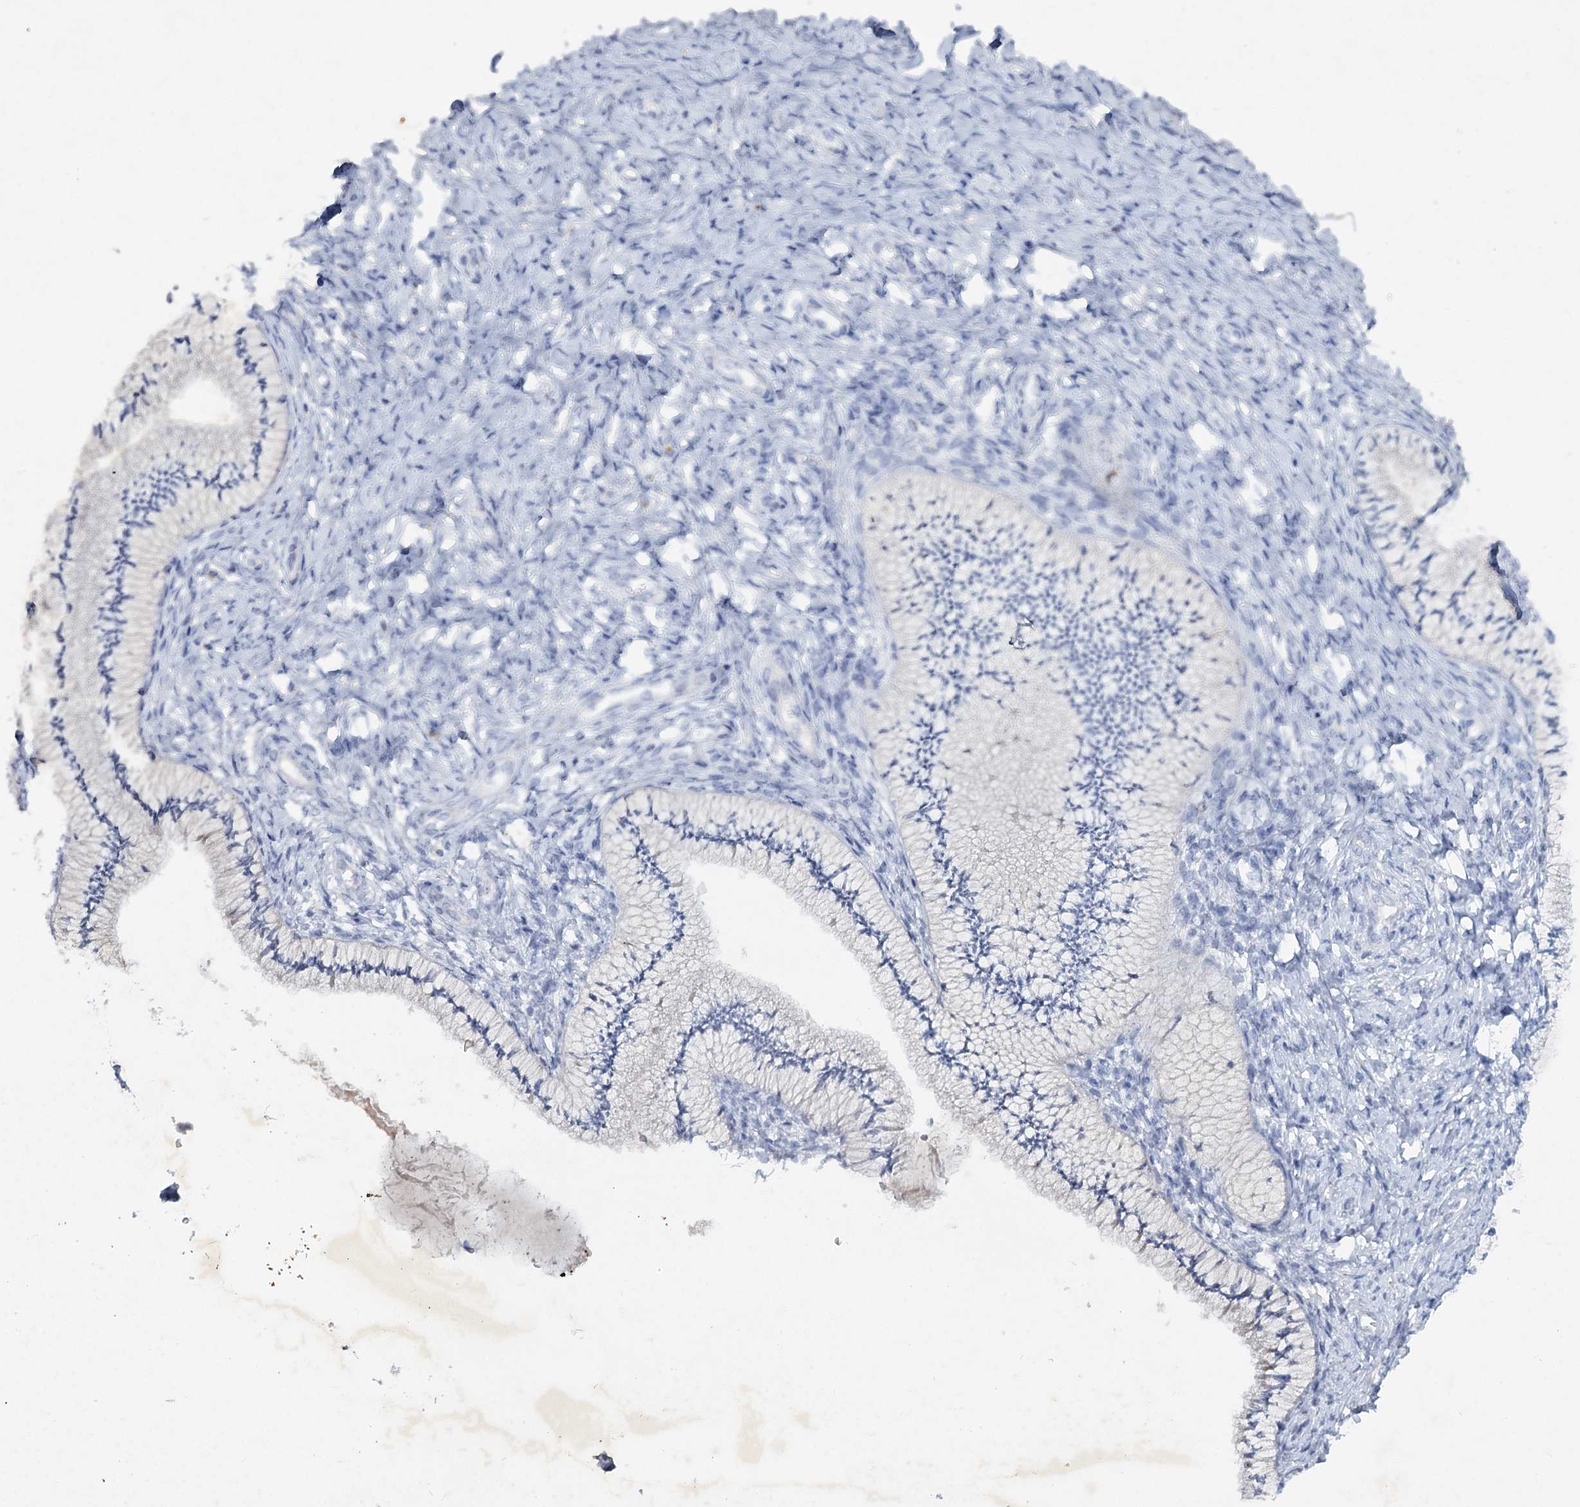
{"staining": {"intensity": "negative", "quantity": "none", "location": "none"}, "tissue": "cervix", "cell_type": "Glandular cells", "image_type": "normal", "snomed": [{"axis": "morphology", "description": "Normal tissue, NOS"}, {"axis": "topography", "description": "Cervix"}], "caption": "Immunohistochemistry micrograph of benign cervix: cervix stained with DAB reveals no significant protein staining in glandular cells. (DAB (3,3'-diaminobenzidine) immunohistochemistry (IHC), high magnification).", "gene": "MAP3K13", "patient": {"sex": "female", "age": 36}}